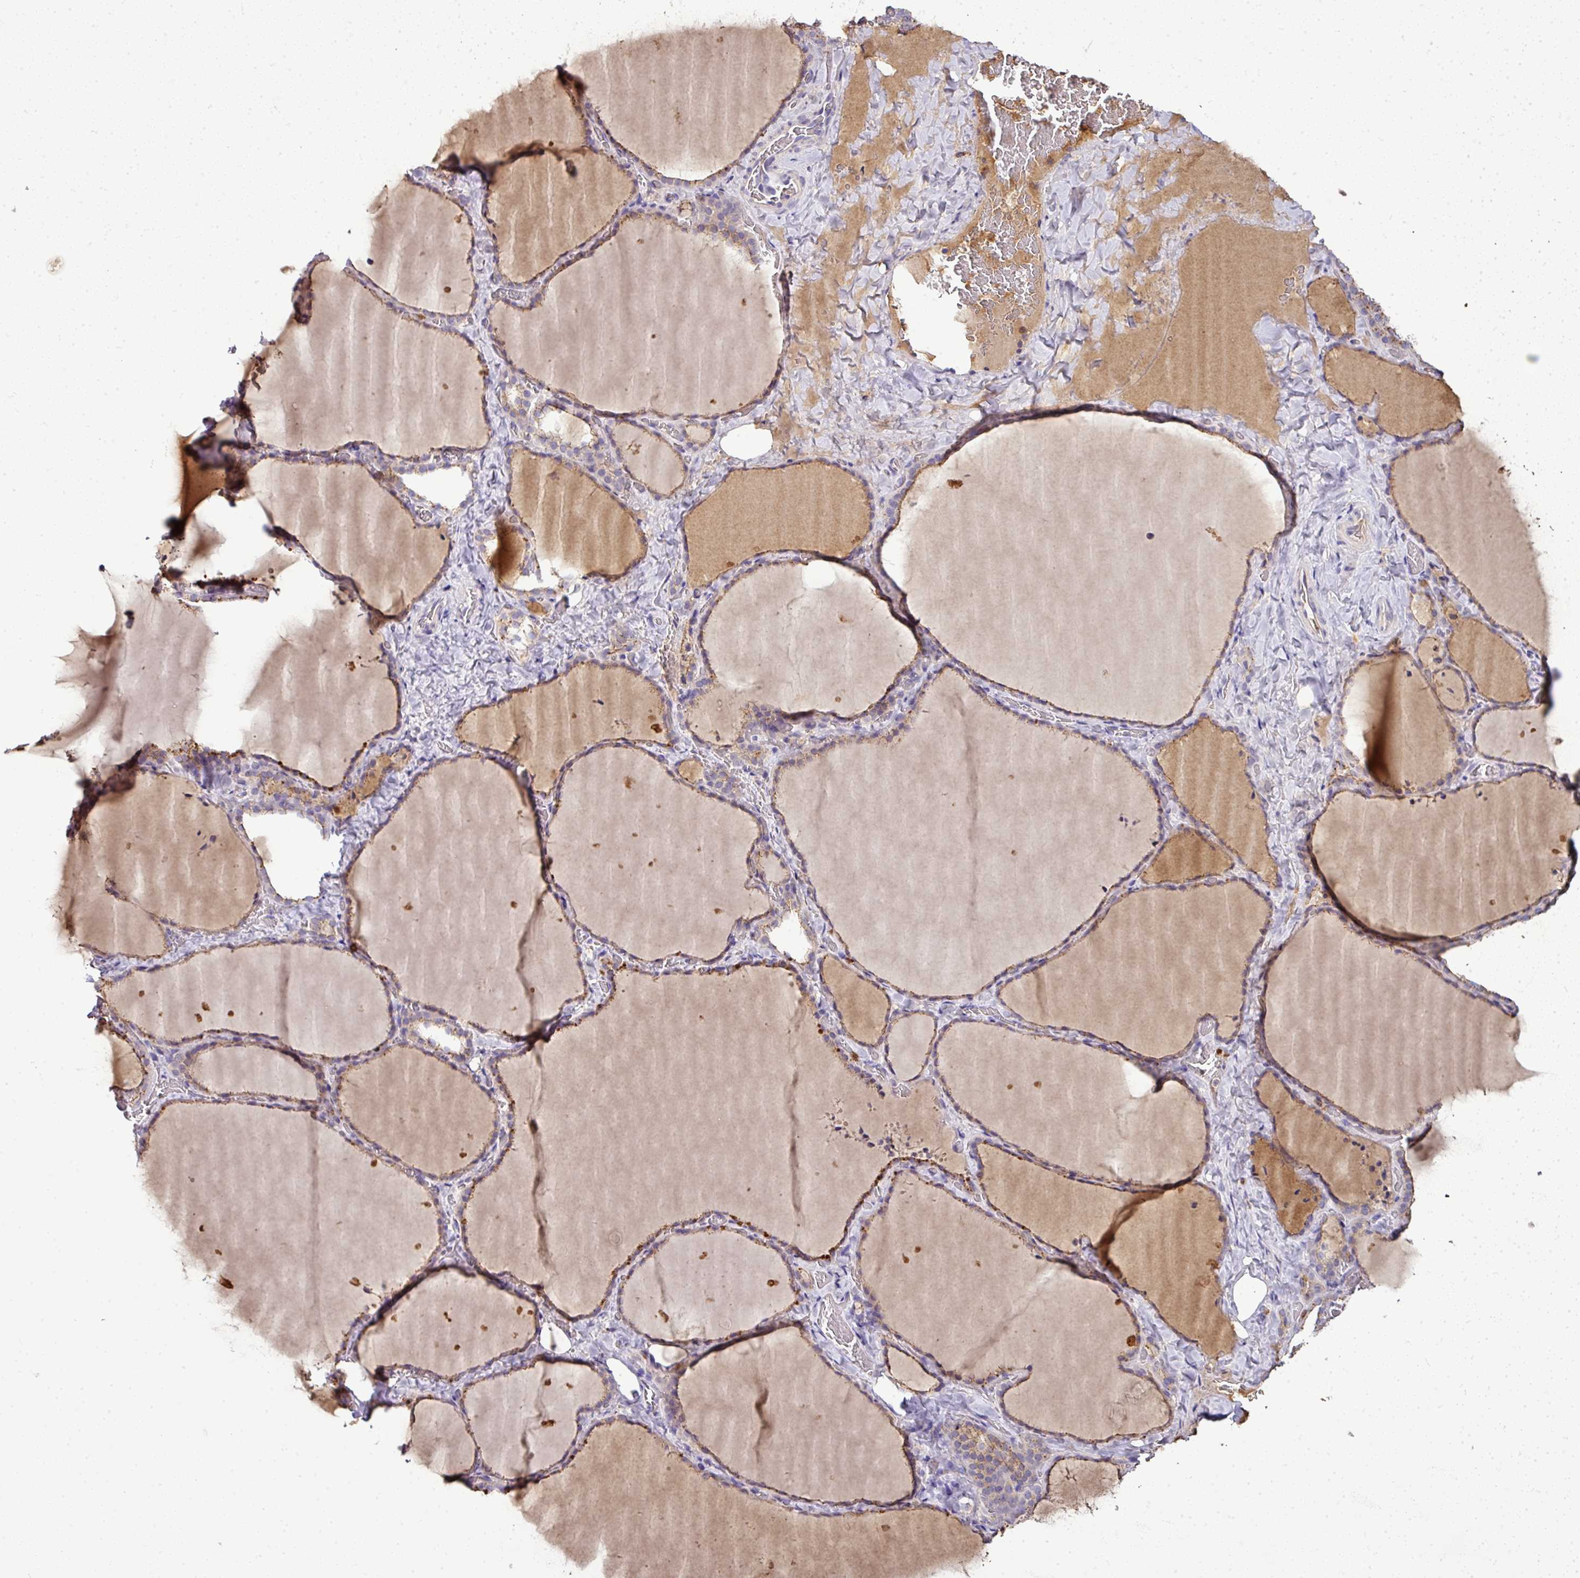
{"staining": {"intensity": "moderate", "quantity": "25%-75%", "location": "cytoplasmic/membranous"}, "tissue": "thyroid gland", "cell_type": "Glandular cells", "image_type": "normal", "snomed": [{"axis": "morphology", "description": "Normal tissue, NOS"}, {"axis": "topography", "description": "Thyroid gland"}], "caption": "The image reveals immunohistochemical staining of benign thyroid gland. There is moderate cytoplasmic/membranous staining is present in about 25%-75% of glandular cells.", "gene": "CAB39L", "patient": {"sex": "female", "age": 22}}